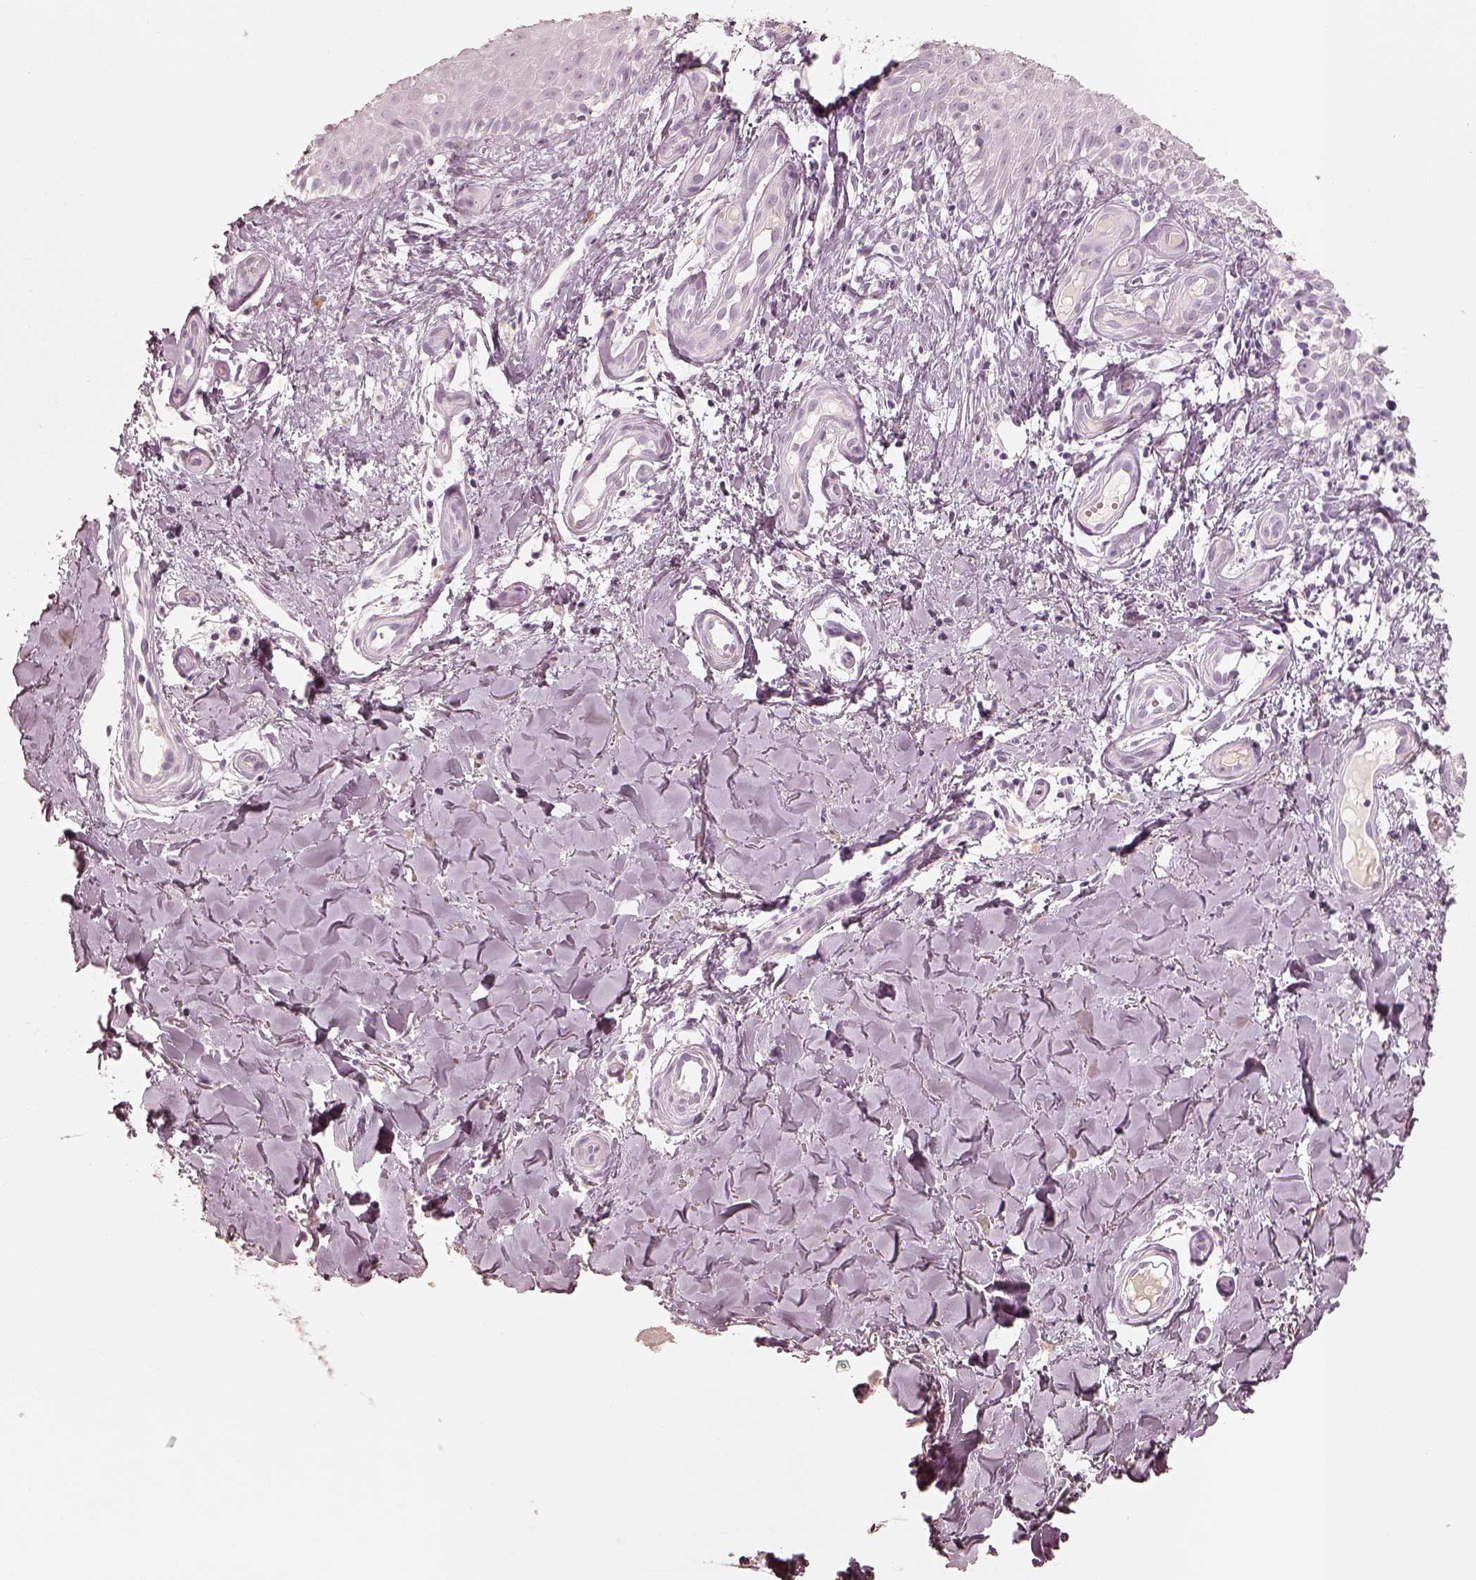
{"staining": {"intensity": "negative", "quantity": "none", "location": "none"}, "tissue": "melanoma", "cell_type": "Tumor cells", "image_type": "cancer", "snomed": [{"axis": "morphology", "description": "Malignant melanoma, NOS"}, {"axis": "topography", "description": "Skin"}], "caption": "The image displays no significant staining in tumor cells of malignant melanoma.", "gene": "KRT82", "patient": {"sex": "female", "age": 53}}